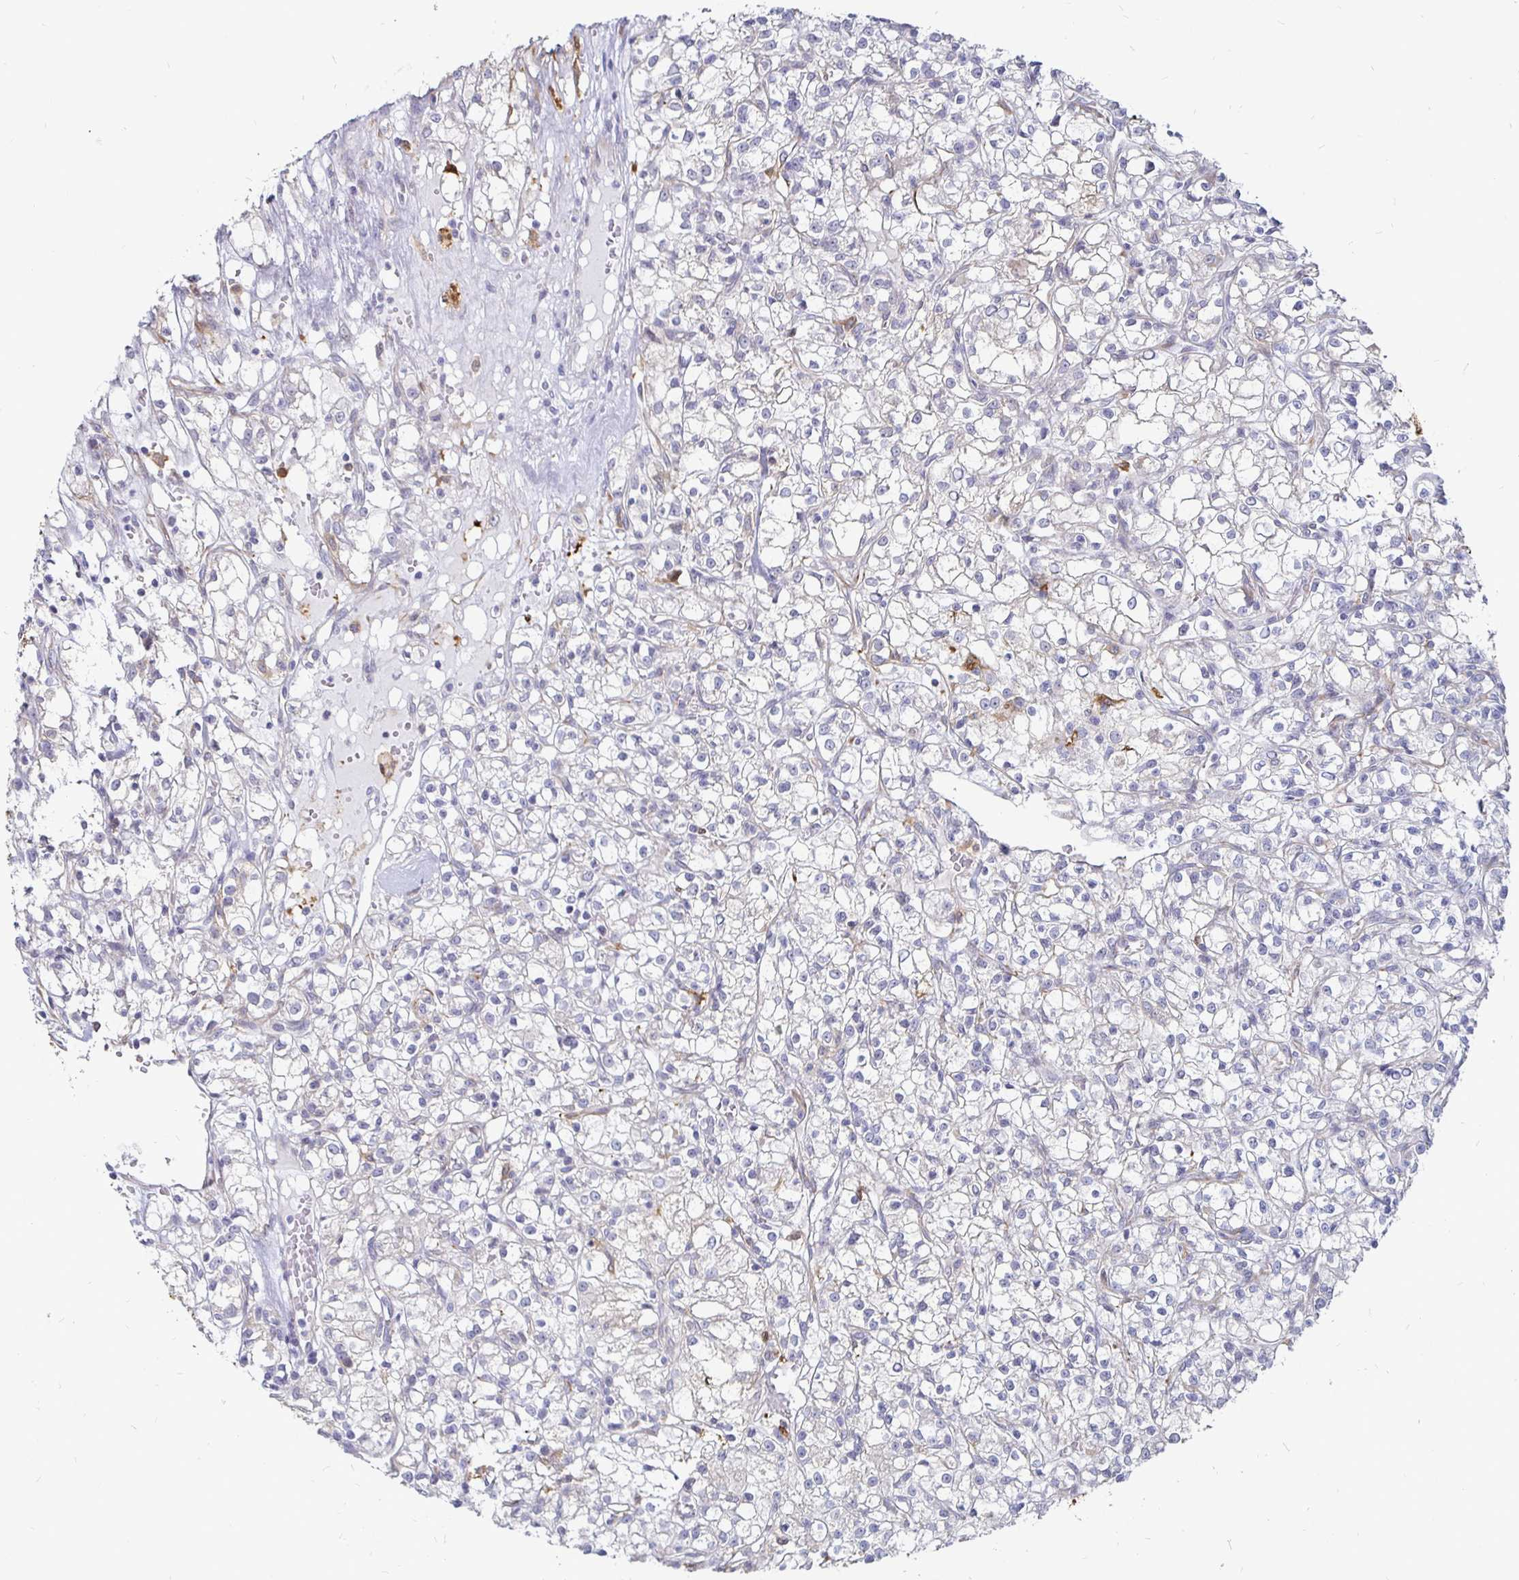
{"staining": {"intensity": "negative", "quantity": "none", "location": "none"}, "tissue": "renal cancer", "cell_type": "Tumor cells", "image_type": "cancer", "snomed": [{"axis": "morphology", "description": "Adenocarcinoma, NOS"}, {"axis": "topography", "description": "Kidney"}], "caption": "Renal cancer (adenocarcinoma) stained for a protein using IHC exhibits no positivity tumor cells.", "gene": "CCDC85A", "patient": {"sex": "female", "age": 59}}